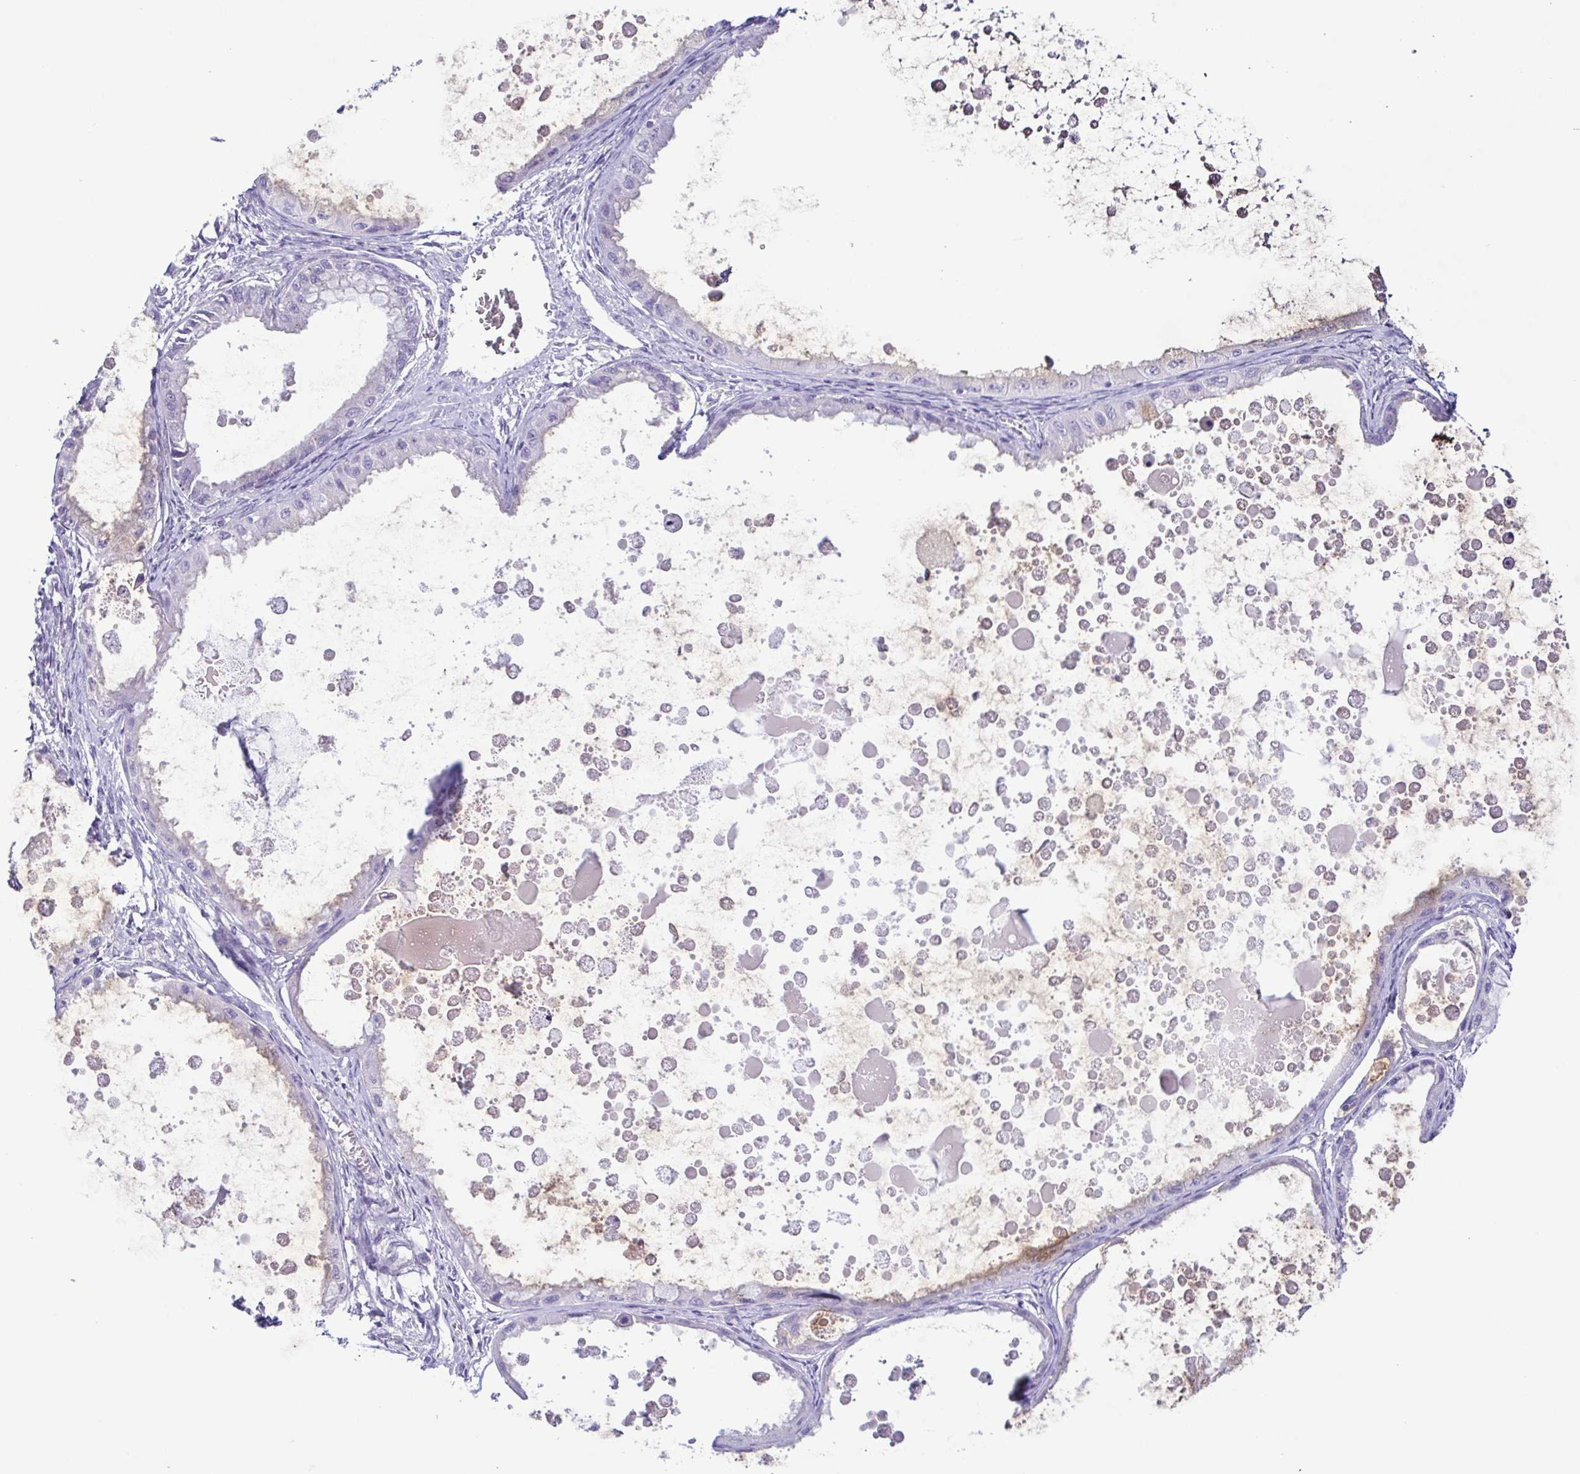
{"staining": {"intensity": "negative", "quantity": "none", "location": "none"}, "tissue": "ovarian cancer", "cell_type": "Tumor cells", "image_type": "cancer", "snomed": [{"axis": "morphology", "description": "Cystadenocarcinoma, mucinous, NOS"}, {"axis": "topography", "description": "Ovary"}], "caption": "This image is of mucinous cystadenocarcinoma (ovarian) stained with immunohistochemistry (IHC) to label a protein in brown with the nuclei are counter-stained blue. There is no positivity in tumor cells.", "gene": "TERT", "patient": {"sex": "female", "age": 64}}